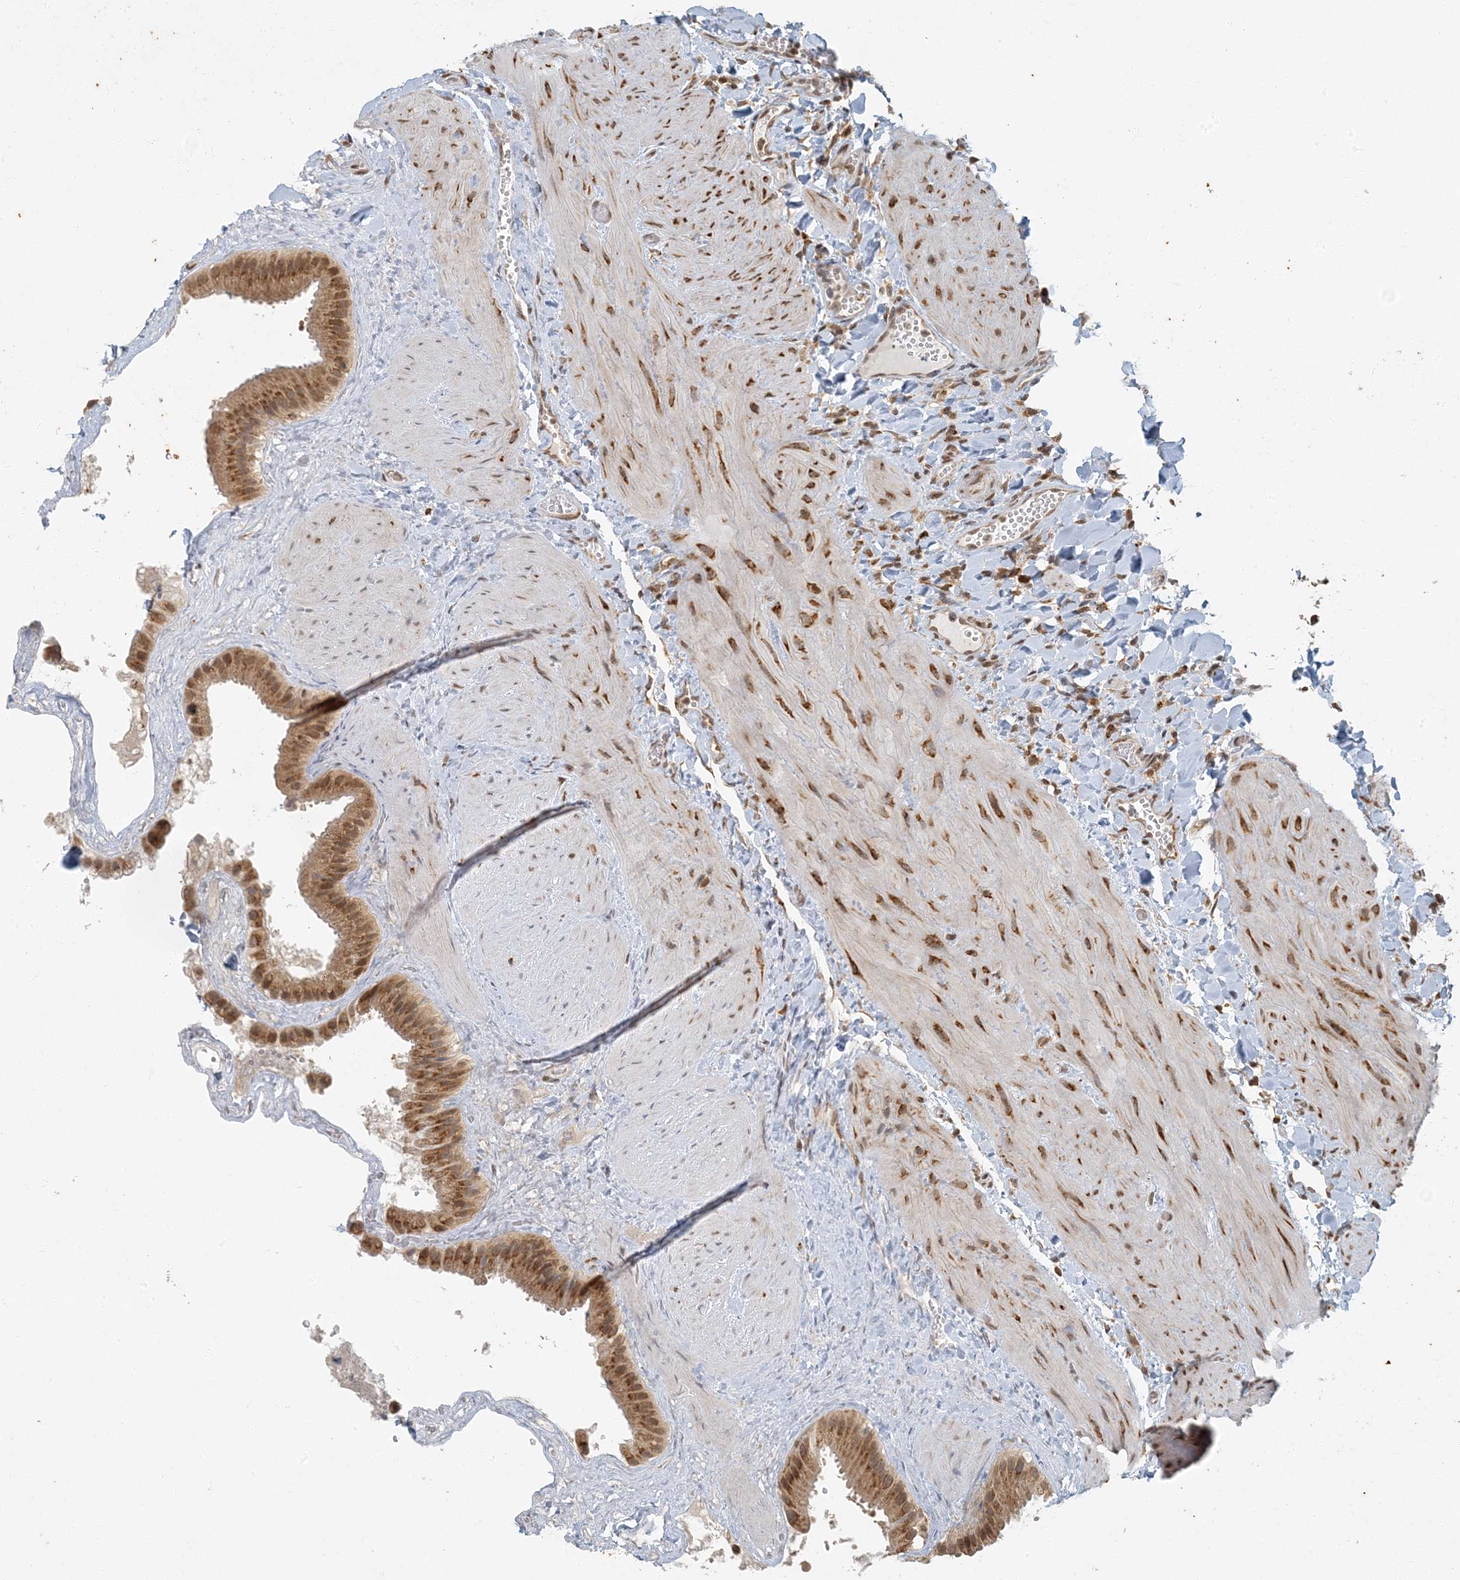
{"staining": {"intensity": "moderate", "quantity": ">75%", "location": "cytoplasmic/membranous,nuclear"}, "tissue": "gallbladder", "cell_type": "Glandular cells", "image_type": "normal", "snomed": [{"axis": "morphology", "description": "Normal tissue, NOS"}, {"axis": "topography", "description": "Gallbladder"}], "caption": "Moderate cytoplasmic/membranous,nuclear protein staining is seen in about >75% of glandular cells in gallbladder.", "gene": "AK9", "patient": {"sex": "male", "age": 55}}